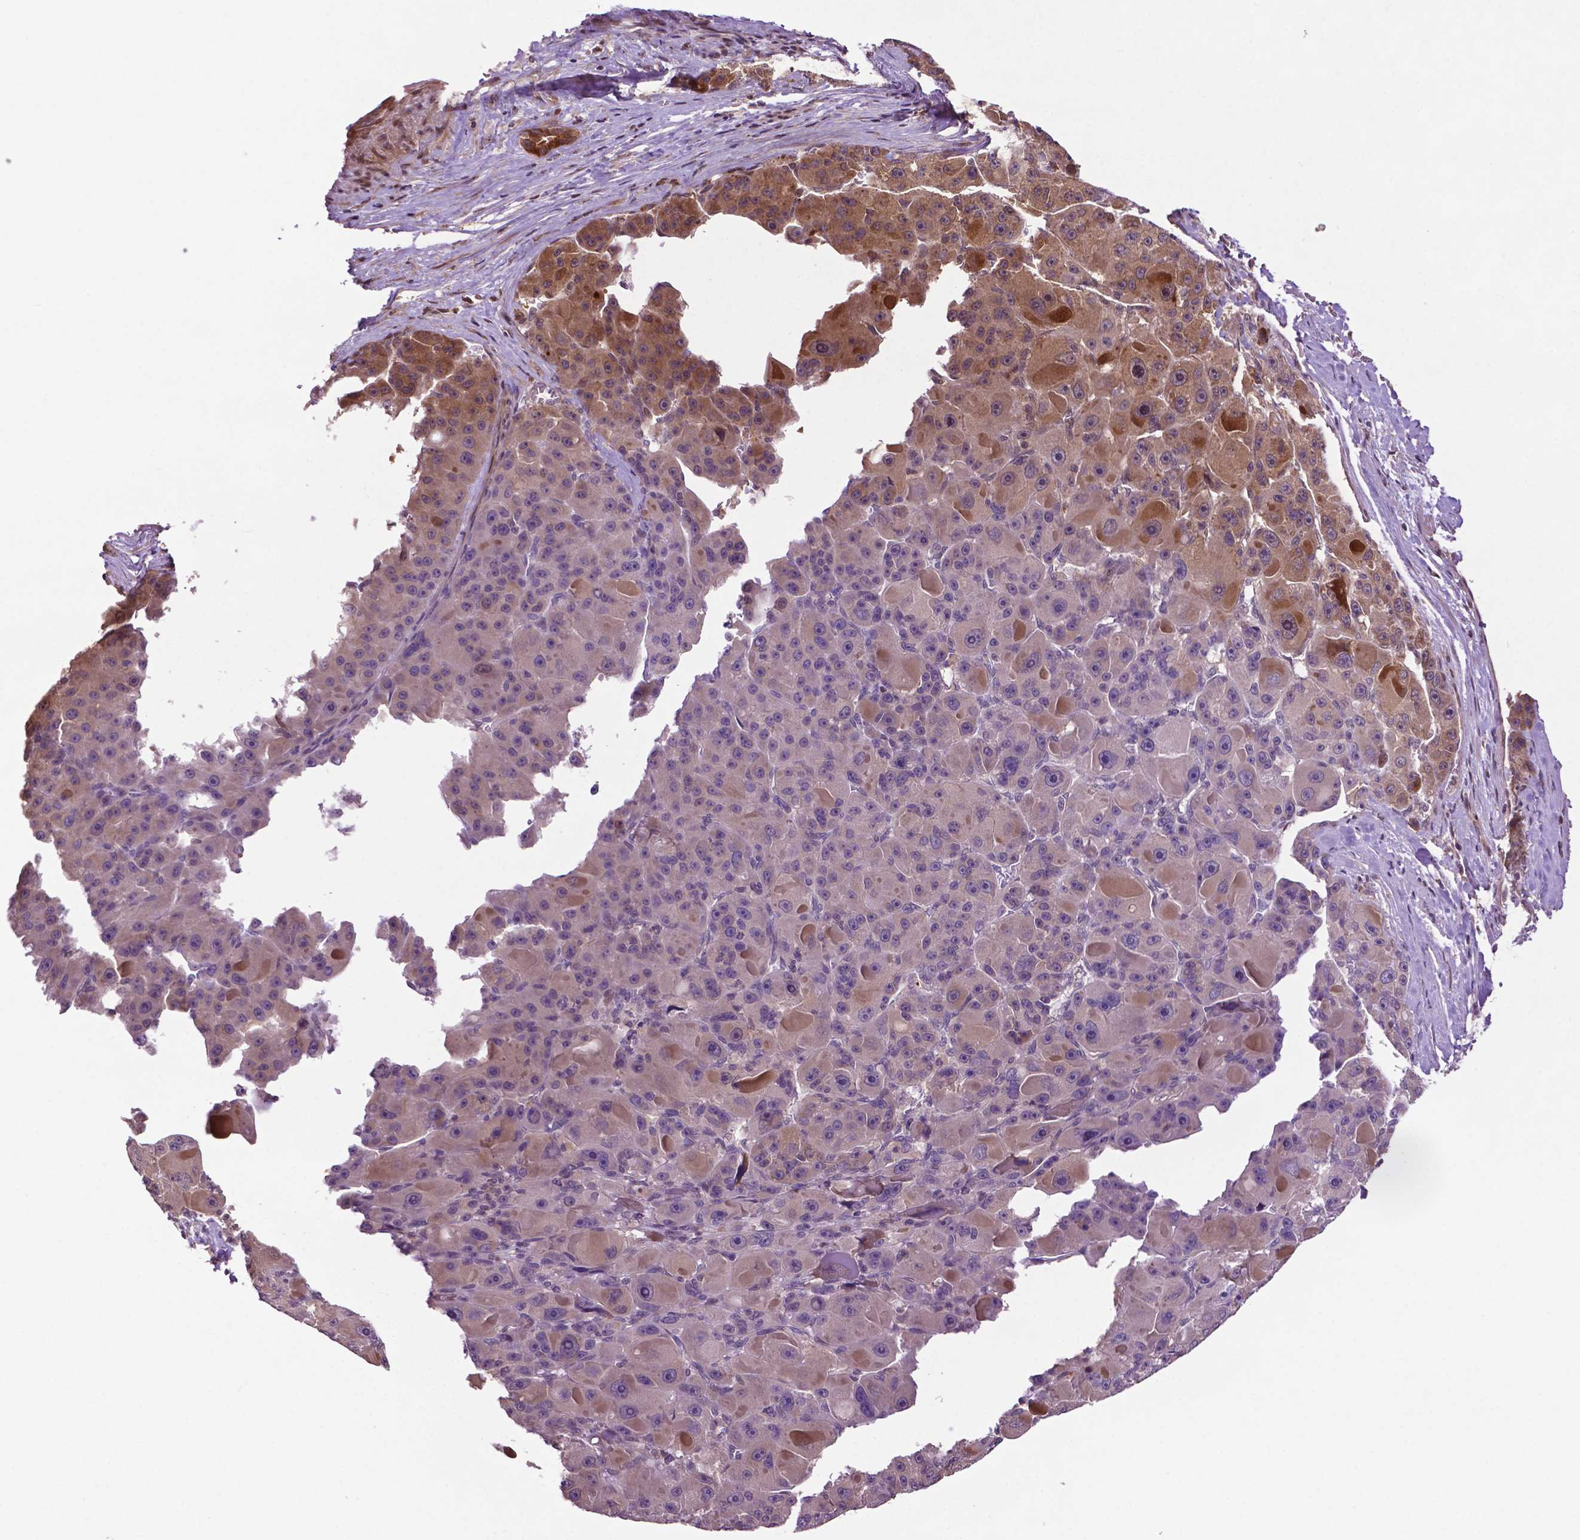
{"staining": {"intensity": "moderate", "quantity": "<25%", "location": "cytoplasmic/membranous"}, "tissue": "liver cancer", "cell_type": "Tumor cells", "image_type": "cancer", "snomed": [{"axis": "morphology", "description": "Carcinoma, Hepatocellular, NOS"}, {"axis": "topography", "description": "Liver"}], "caption": "Tumor cells reveal low levels of moderate cytoplasmic/membranous staining in approximately <25% of cells in liver cancer (hepatocellular carcinoma). (brown staining indicates protein expression, while blue staining denotes nuclei).", "gene": "TMX2", "patient": {"sex": "male", "age": 76}}